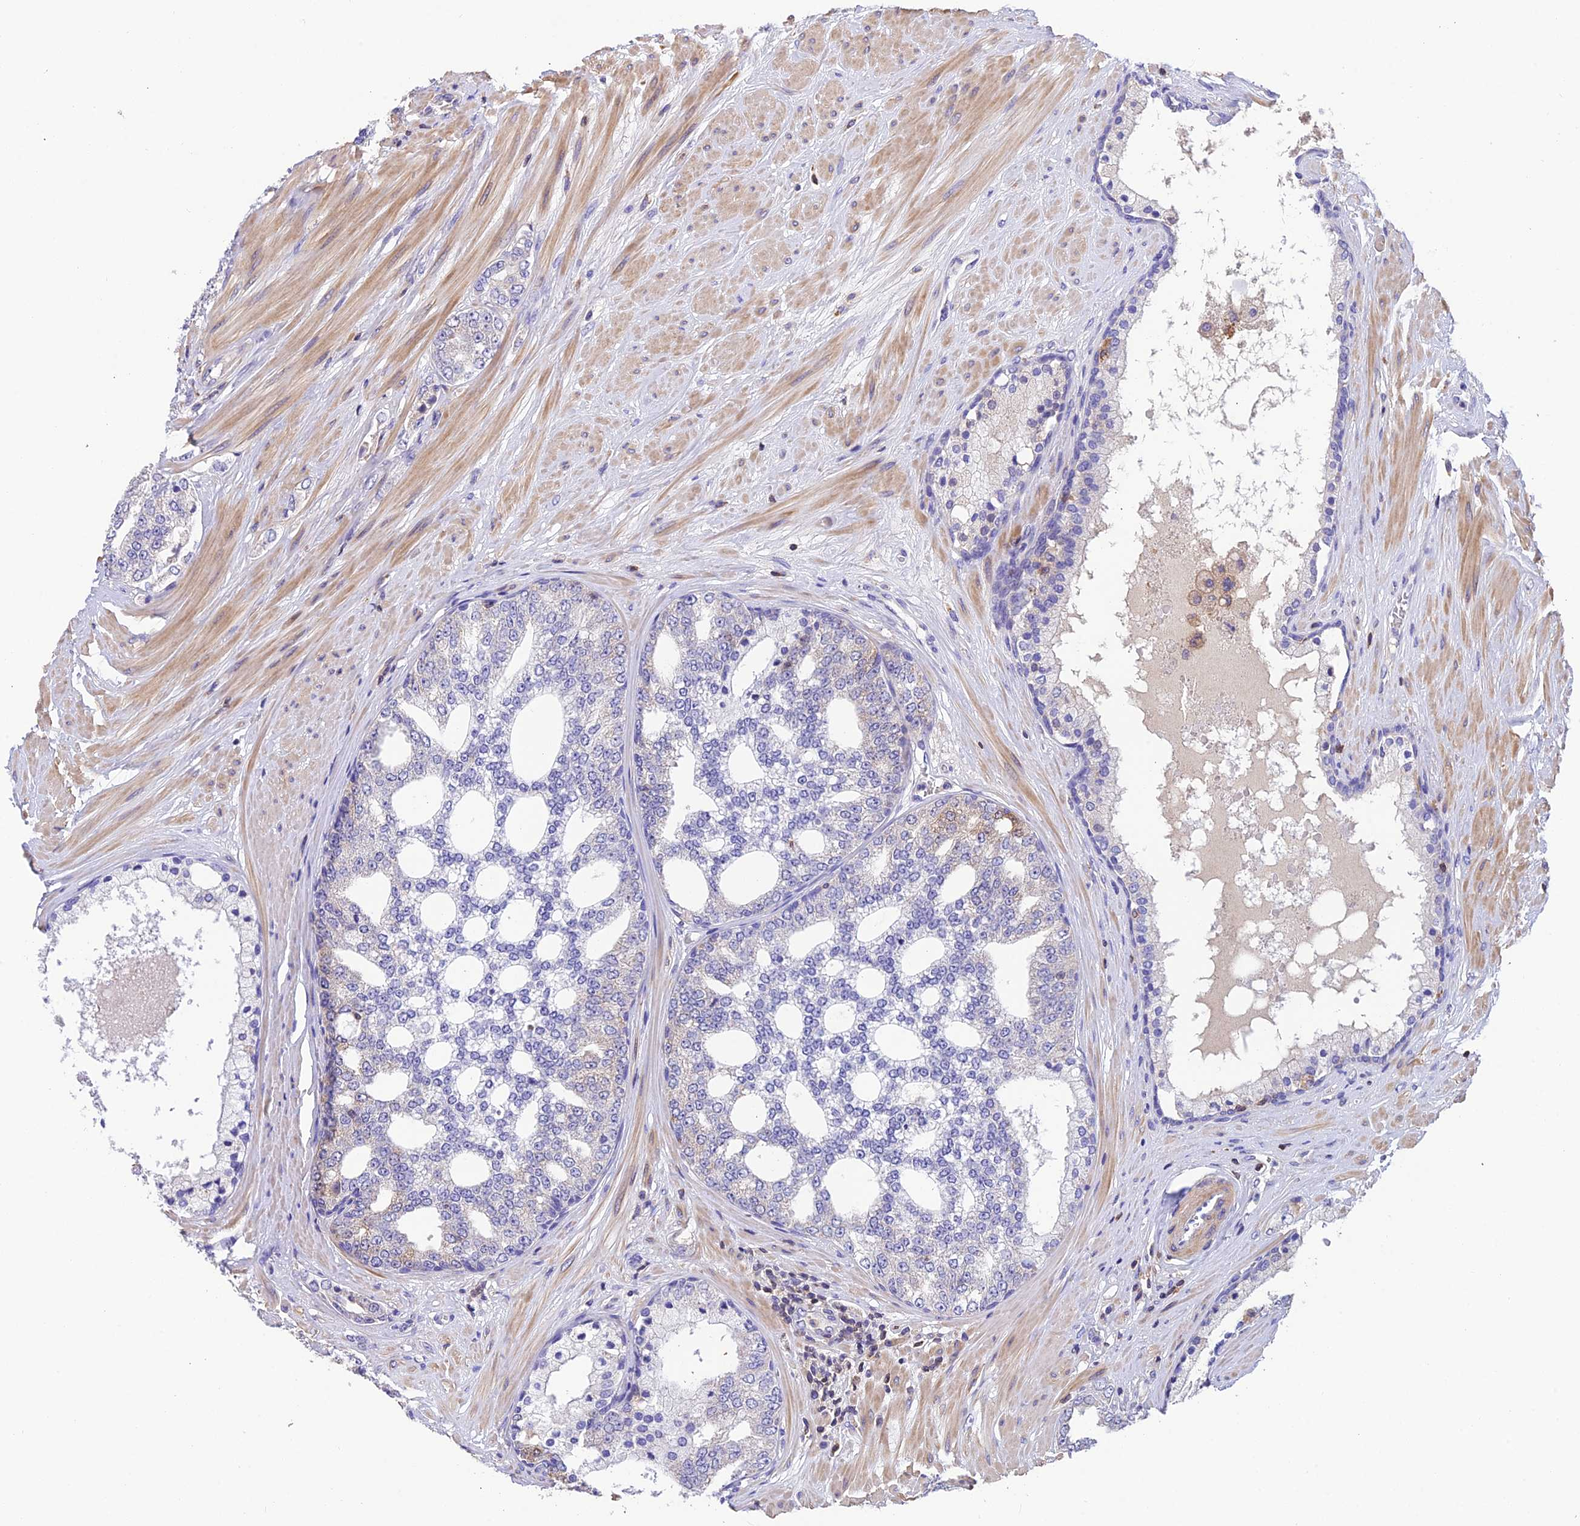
{"staining": {"intensity": "negative", "quantity": "none", "location": "none"}, "tissue": "prostate cancer", "cell_type": "Tumor cells", "image_type": "cancer", "snomed": [{"axis": "morphology", "description": "Adenocarcinoma, High grade"}, {"axis": "topography", "description": "Prostate"}], "caption": "DAB (3,3'-diaminobenzidine) immunohistochemical staining of human prostate cancer (high-grade adenocarcinoma) exhibits no significant staining in tumor cells.", "gene": "LPXN", "patient": {"sex": "male", "age": 64}}